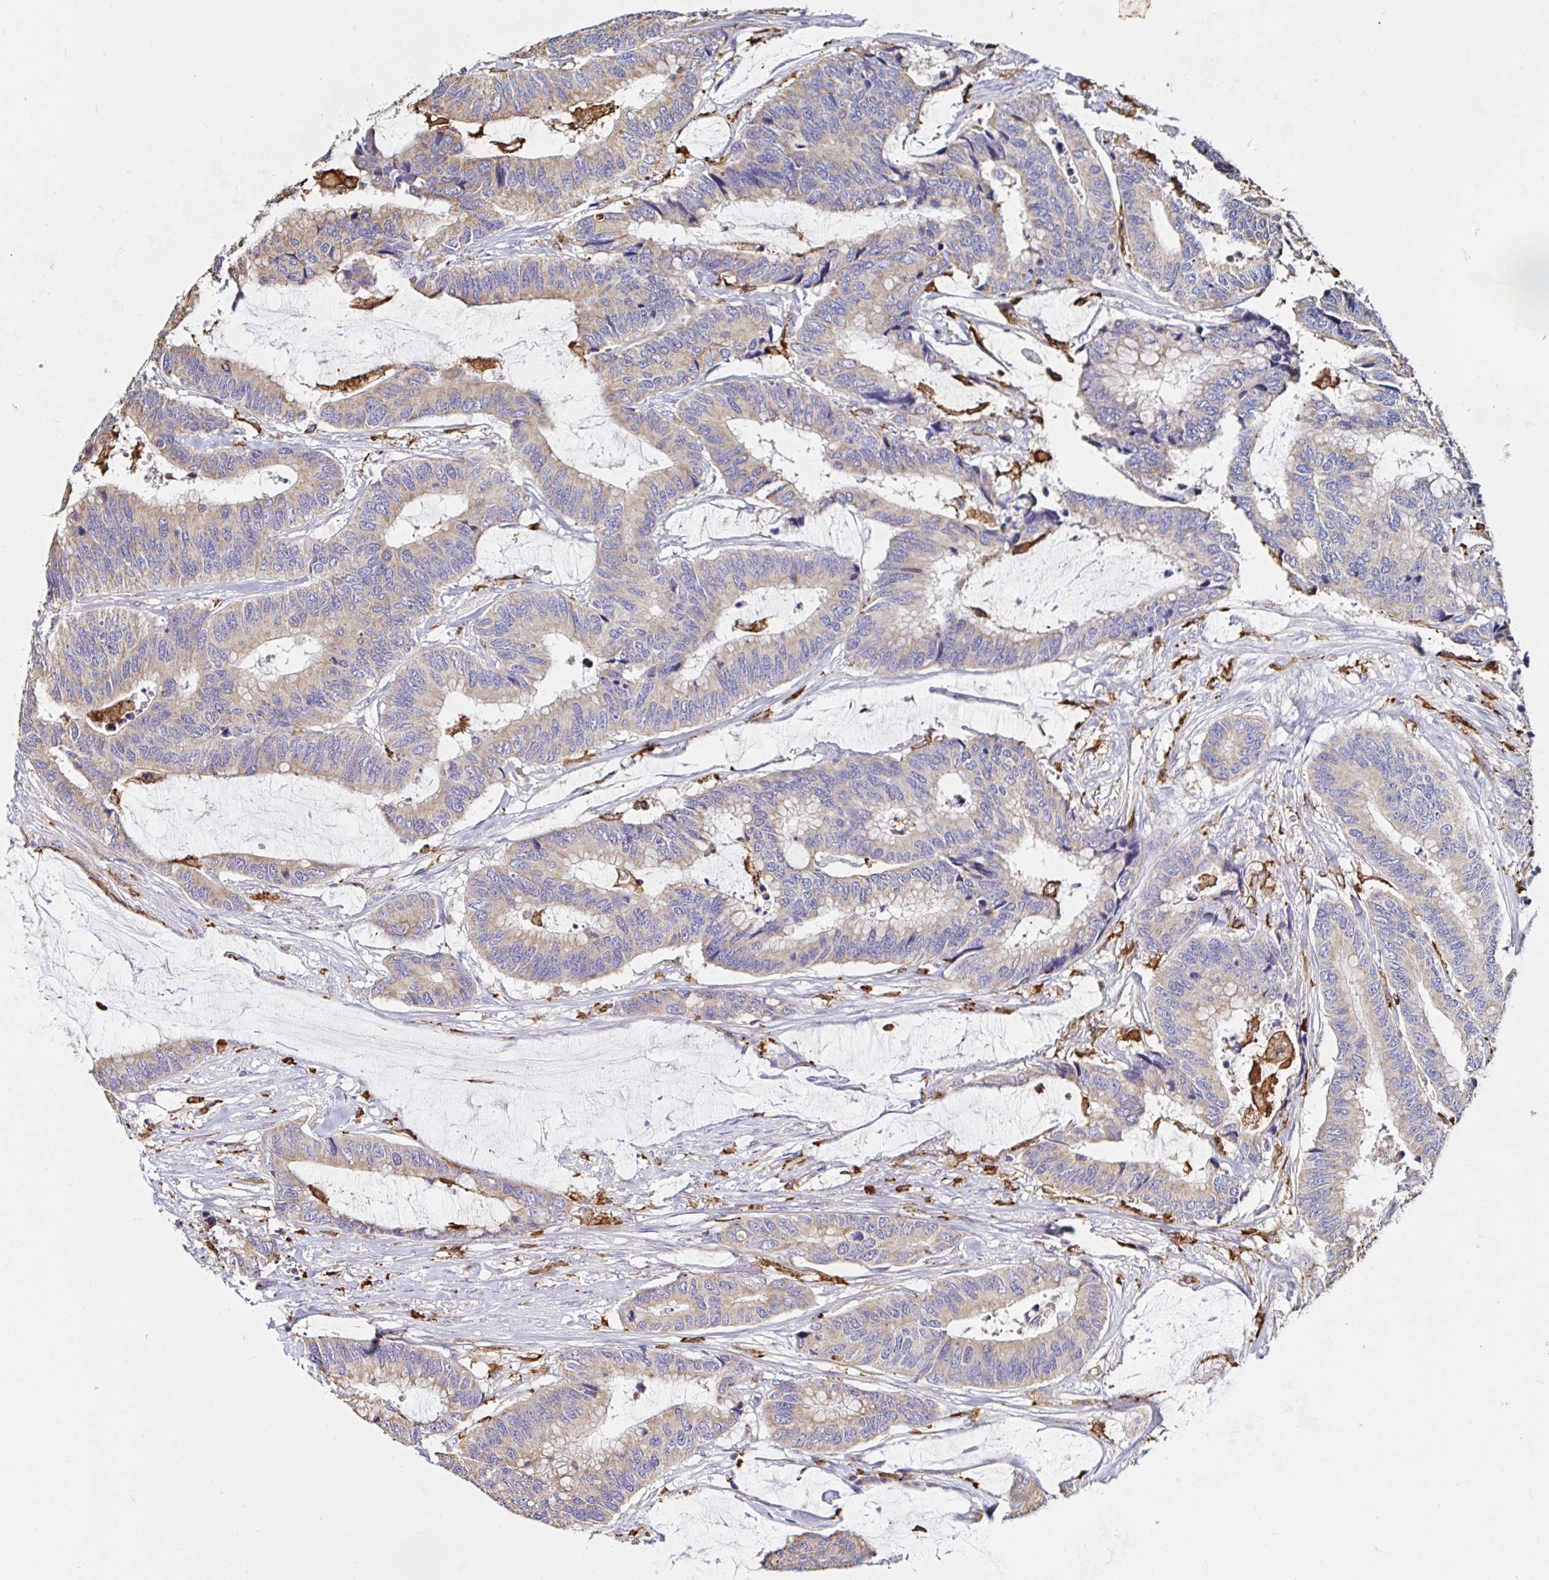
{"staining": {"intensity": "moderate", "quantity": ">75%", "location": "cytoplasmic/membranous"}, "tissue": "colorectal cancer", "cell_type": "Tumor cells", "image_type": "cancer", "snomed": [{"axis": "morphology", "description": "Adenocarcinoma, NOS"}, {"axis": "topography", "description": "Rectum"}], "caption": "Immunohistochemical staining of human adenocarcinoma (colorectal) exhibits medium levels of moderate cytoplasmic/membranous protein expression in about >75% of tumor cells.", "gene": "MSR1", "patient": {"sex": "female", "age": 59}}